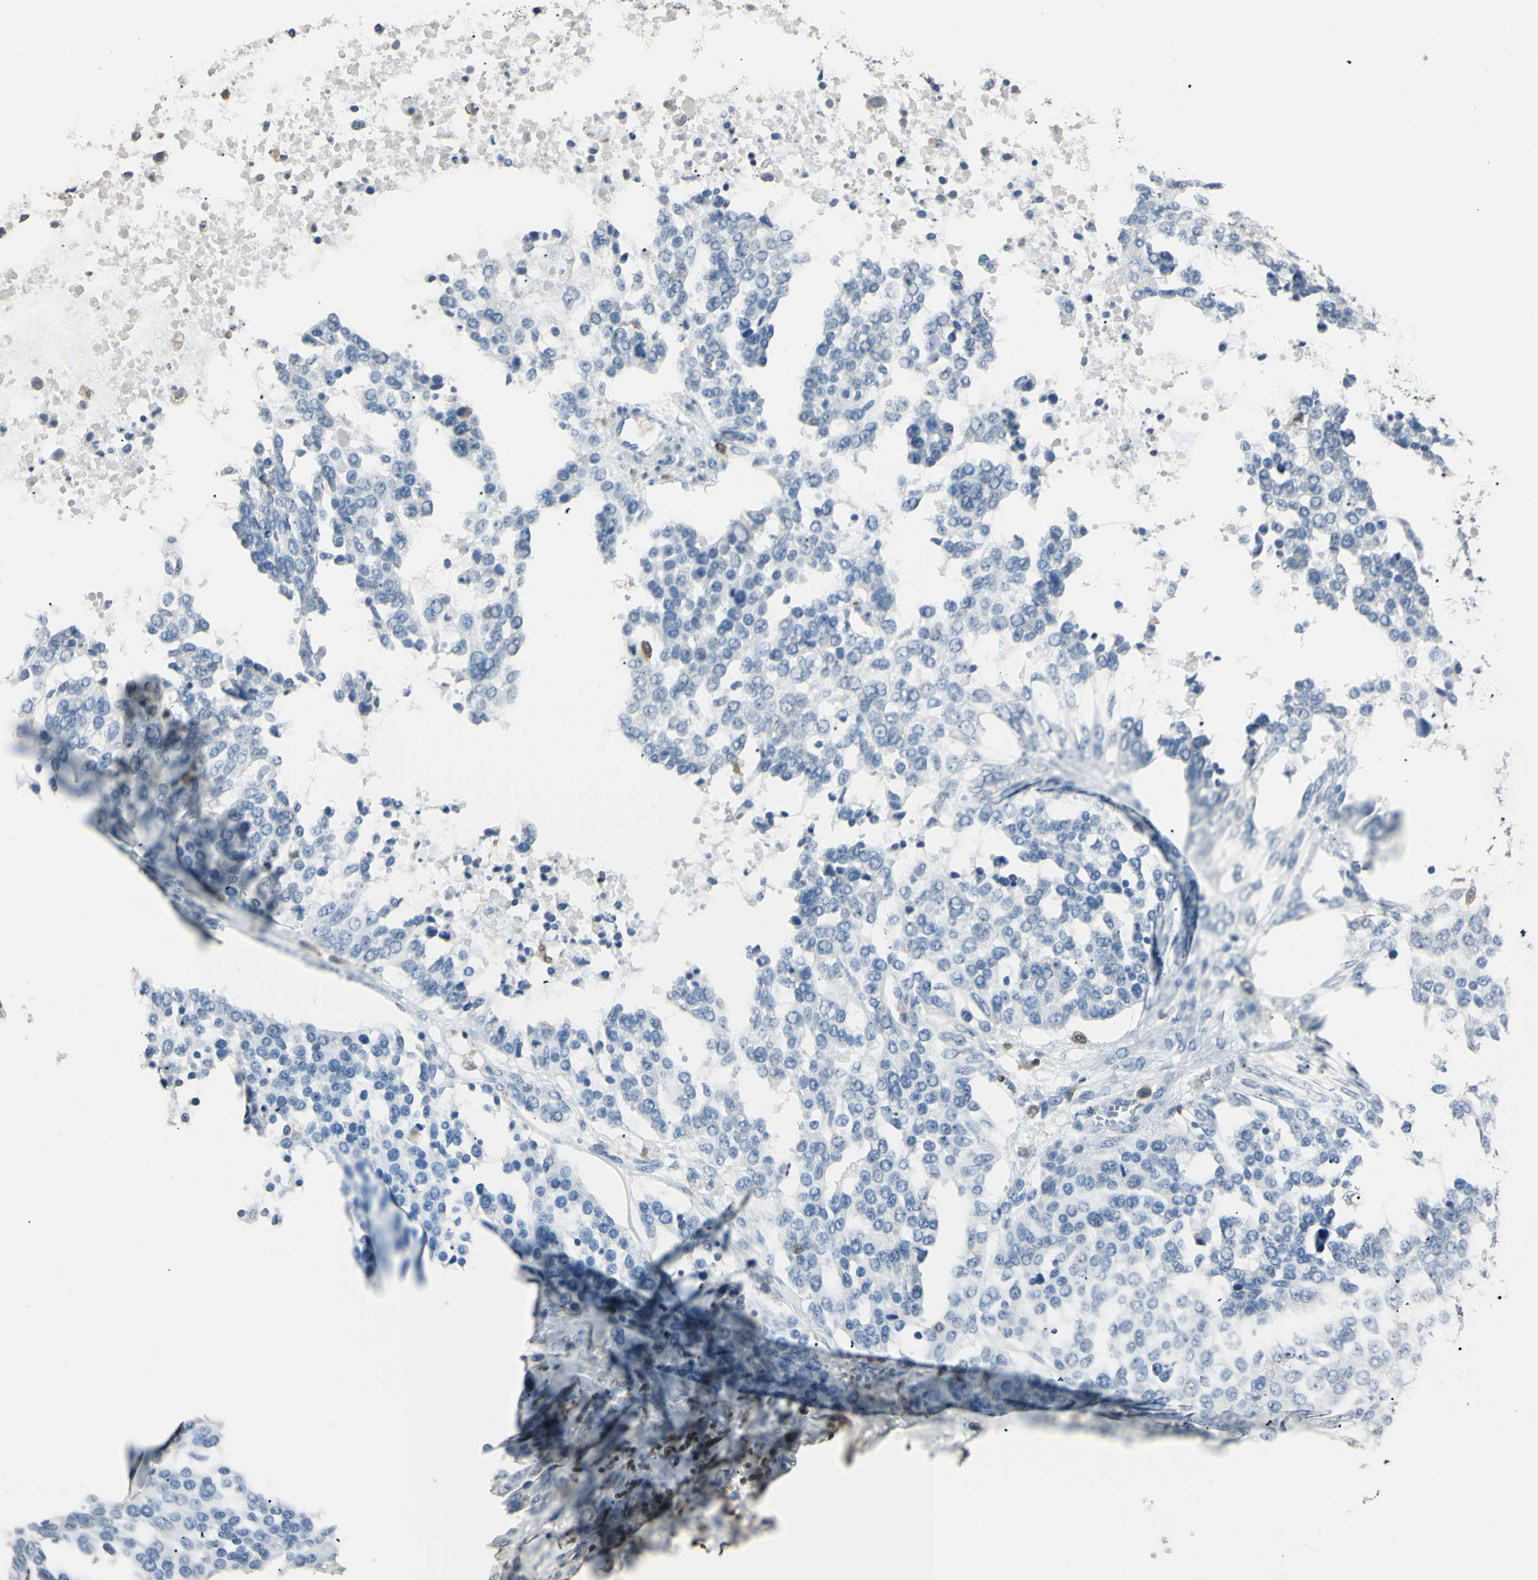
{"staining": {"intensity": "negative", "quantity": "none", "location": "none"}, "tissue": "ovarian cancer", "cell_type": "Tumor cells", "image_type": "cancer", "snomed": [{"axis": "morphology", "description": "Cystadenocarcinoma, serous, NOS"}, {"axis": "topography", "description": "Ovary"}], "caption": "This is an immunohistochemistry (IHC) image of ovarian cancer (serous cystadenocarcinoma). There is no staining in tumor cells.", "gene": "PSTPIP1", "patient": {"sex": "female", "age": 44}}